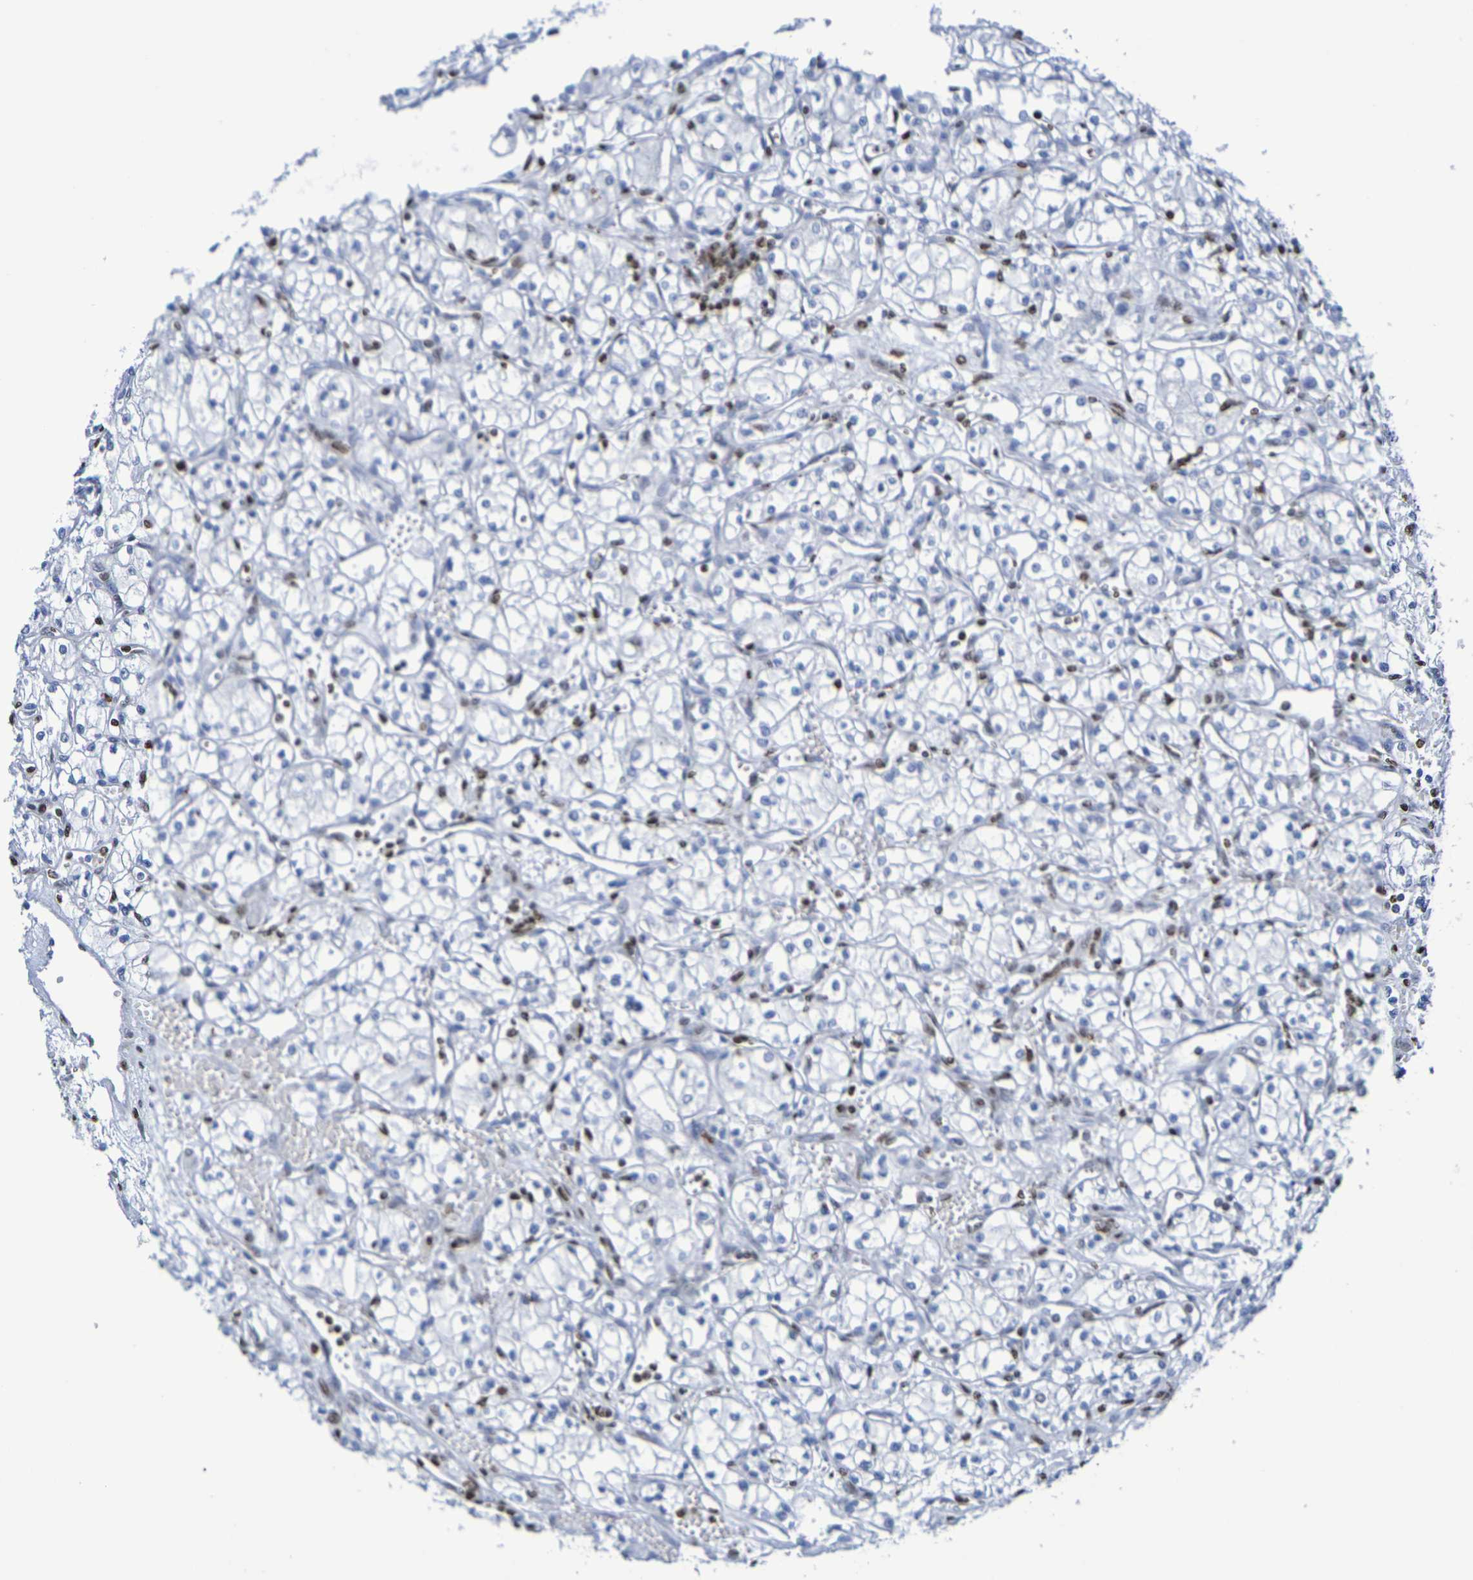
{"staining": {"intensity": "negative", "quantity": "none", "location": "none"}, "tissue": "renal cancer", "cell_type": "Tumor cells", "image_type": "cancer", "snomed": [{"axis": "morphology", "description": "Normal tissue, NOS"}, {"axis": "morphology", "description": "Adenocarcinoma, NOS"}, {"axis": "topography", "description": "Kidney"}], "caption": "DAB immunohistochemical staining of renal adenocarcinoma reveals no significant positivity in tumor cells. (Brightfield microscopy of DAB immunohistochemistry at high magnification).", "gene": "H1-5", "patient": {"sex": "male", "age": 59}}